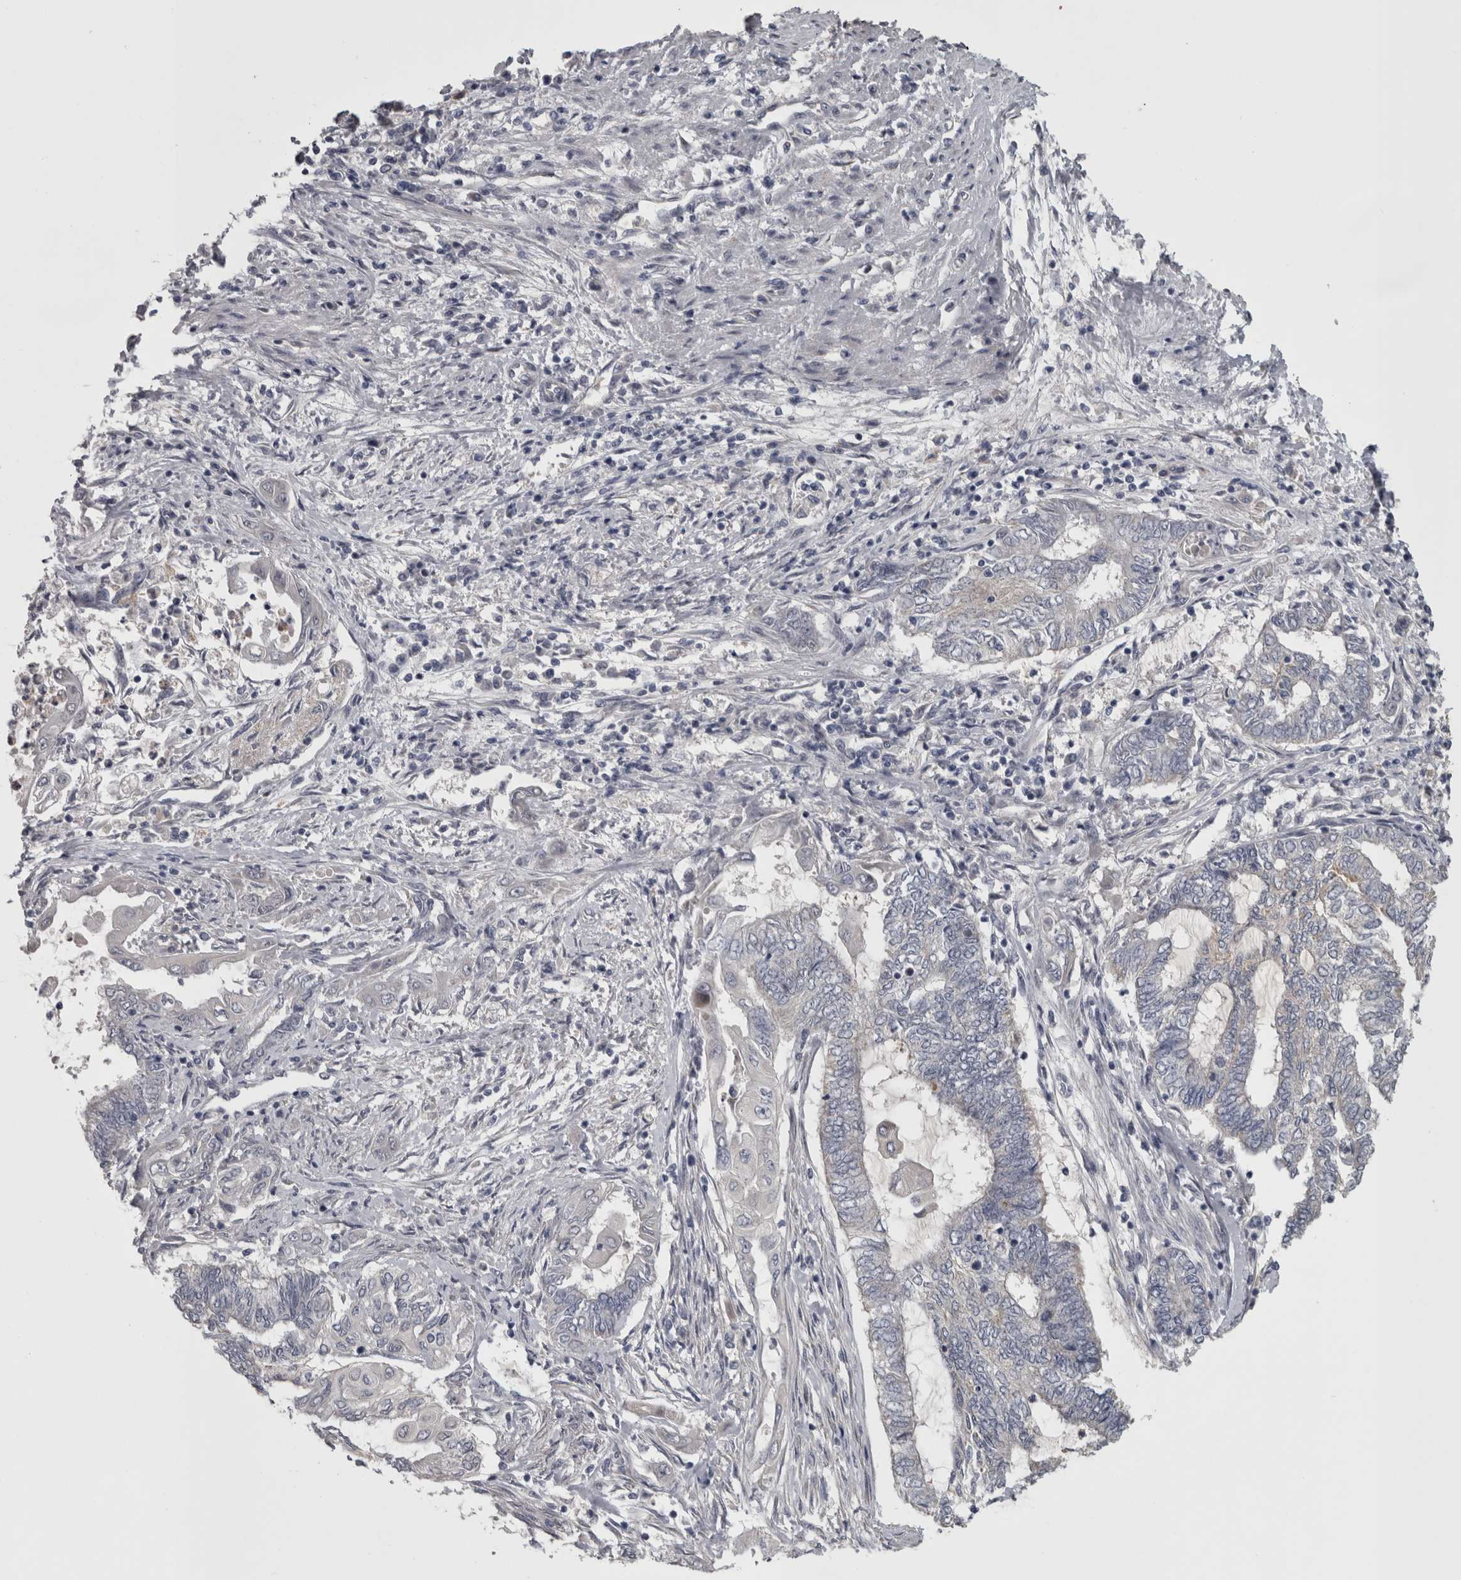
{"staining": {"intensity": "weak", "quantity": "<25%", "location": "cytoplasmic/membranous"}, "tissue": "endometrial cancer", "cell_type": "Tumor cells", "image_type": "cancer", "snomed": [{"axis": "morphology", "description": "Adenocarcinoma, NOS"}, {"axis": "topography", "description": "Uterus"}, {"axis": "topography", "description": "Endometrium"}], "caption": "Immunohistochemistry (IHC) of endometrial cancer demonstrates no positivity in tumor cells.", "gene": "DBT", "patient": {"sex": "female", "age": 70}}